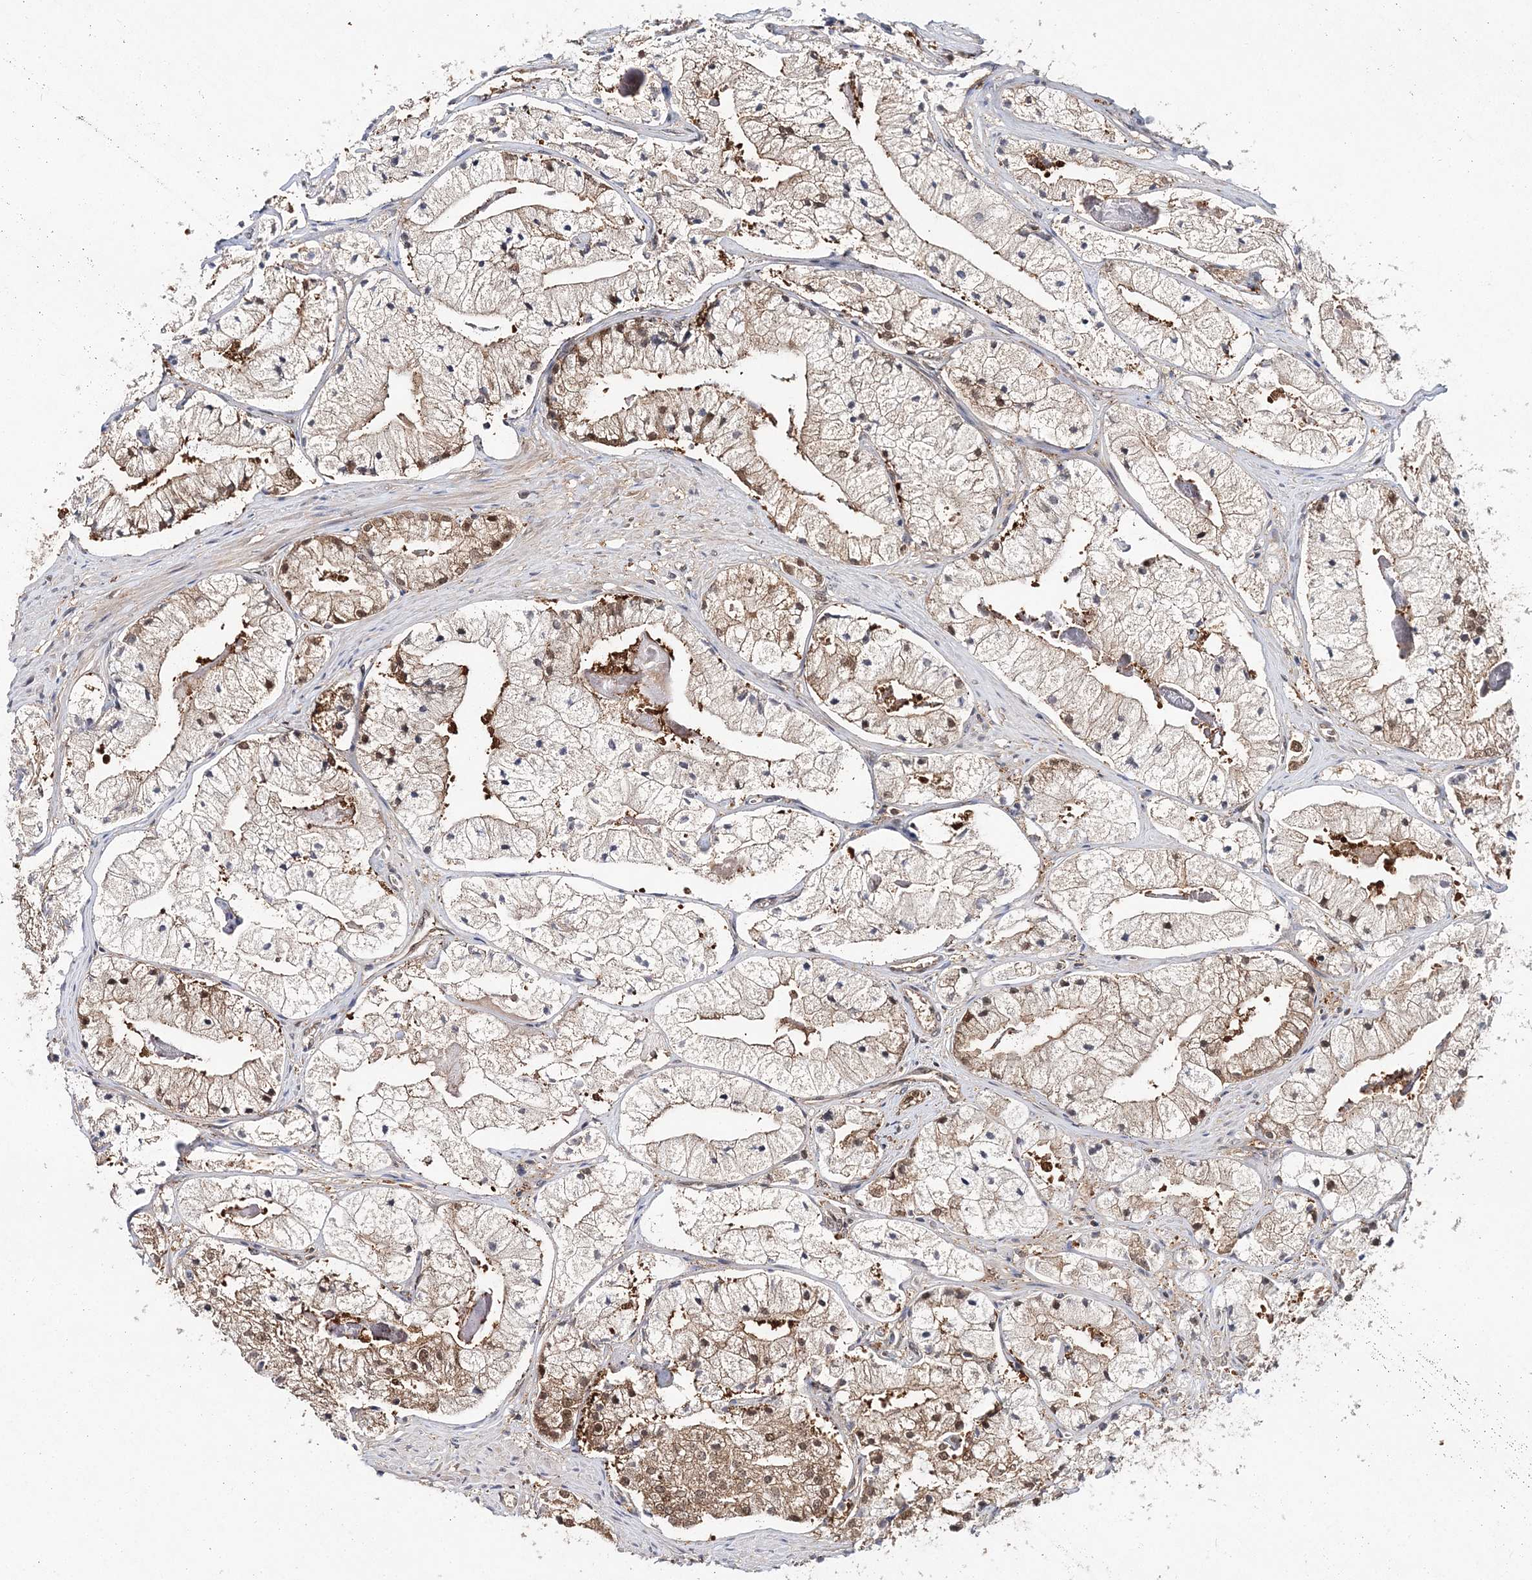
{"staining": {"intensity": "moderate", "quantity": "25%-75%", "location": "cytoplasmic/membranous,nuclear"}, "tissue": "prostate cancer", "cell_type": "Tumor cells", "image_type": "cancer", "snomed": [{"axis": "morphology", "description": "Adenocarcinoma, High grade"}, {"axis": "topography", "description": "Prostate"}], "caption": "Prostate high-grade adenocarcinoma stained with DAB immunohistochemistry (IHC) reveals medium levels of moderate cytoplasmic/membranous and nuclear positivity in about 25%-75% of tumor cells.", "gene": "NIF3L1", "patient": {"sex": "male", "age": 50}}